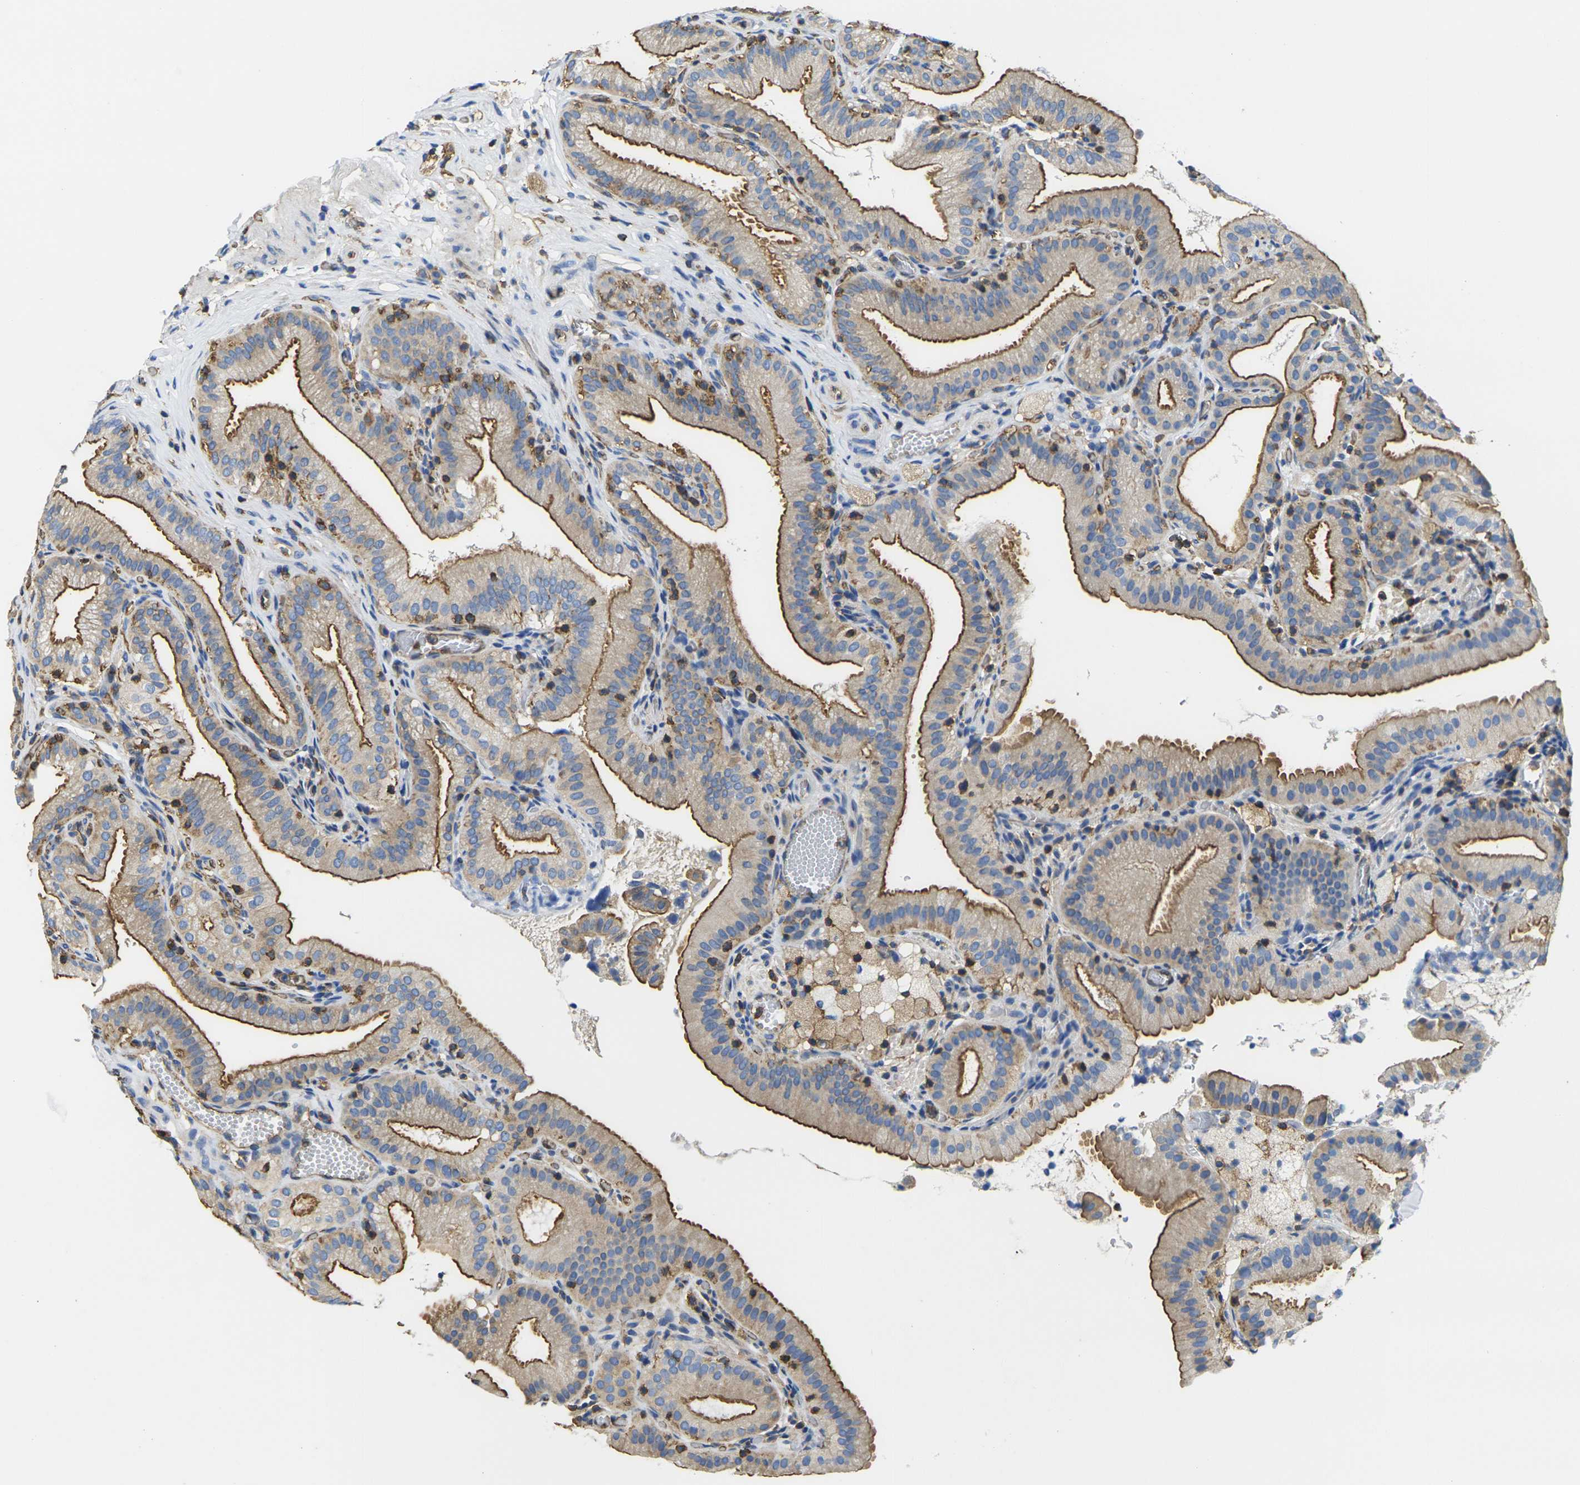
{"staining": {"intensity": "strong", "quantity": ">75%", "location": "cytoplasmic/membranous"}, "tissue": "gallbladder", "cell_type": "Glandular cells", "image_type": "normal", "snomed": [{"axis": "morphology", "description": "Normal tissue, NOS"}, {"axis": "topography", "description": "Gallbladder"}], "caption": "Strong cytoplasmic/membranous expression for a protein is identified in about >75% of glandular cells of unremarkable gallbladder using immunohistochemistry.", "gene": "FAM110D", "patient": {"sex": "male", "age": 54}}